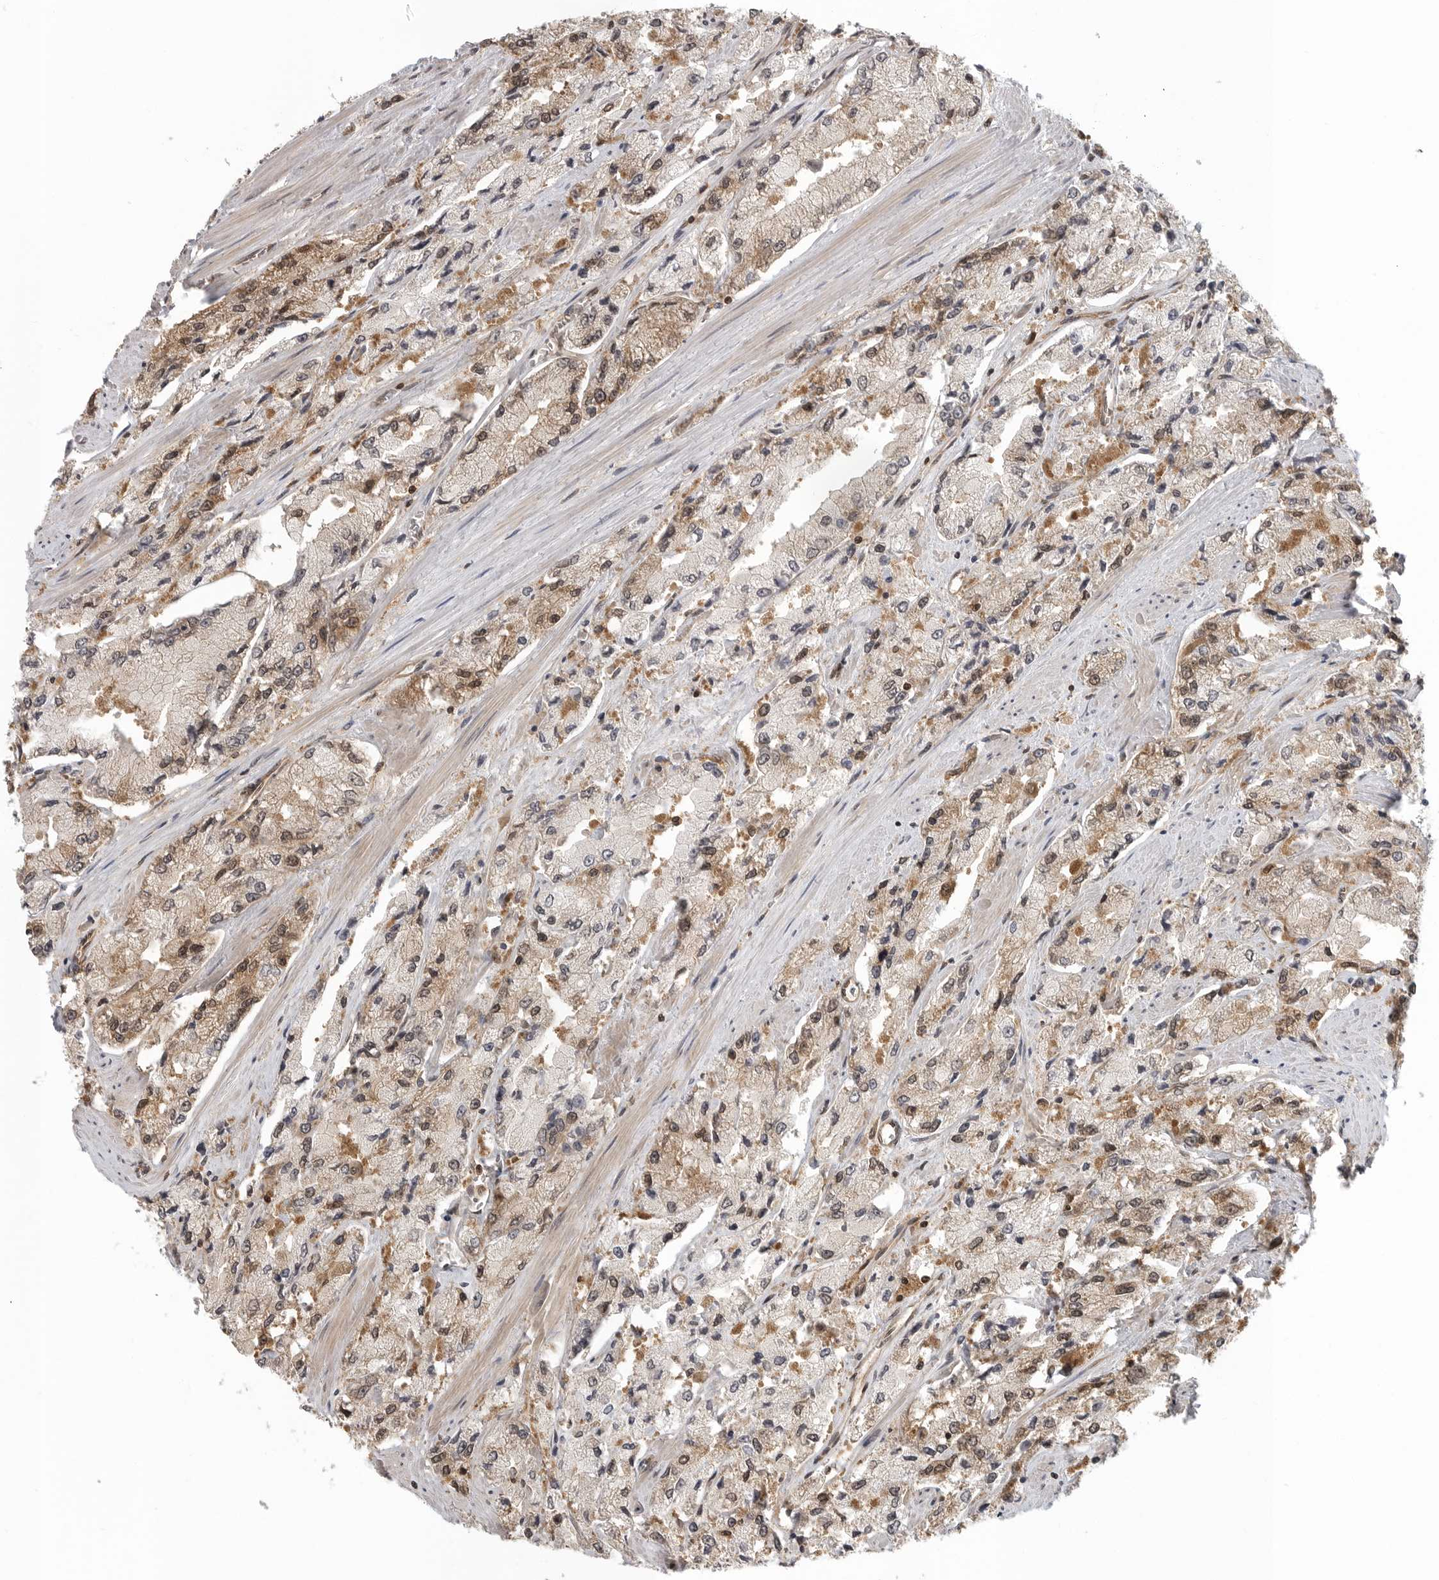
{"staining": {"intensity": "moderate", "quantity": "25%-75%", "location": "cytoplasmic/membranous"}, "tissue": "prostate cancer", "cell_type": "Tumor cells", "image_type": "cancer", "snomed": [{"axis": "morphology", "description": "Adenocarcinoma, High grade"}, {"axis": "topography", "description": "Prostate"}], "caption": "Protein staining of prostate cancer tissue demonstrates moderate cytoplasmic/membranous staining in approximately 25%-75% of tumor cells.", "gene": "SZRD1", "patient": {"sex": "male", "age": 58}}